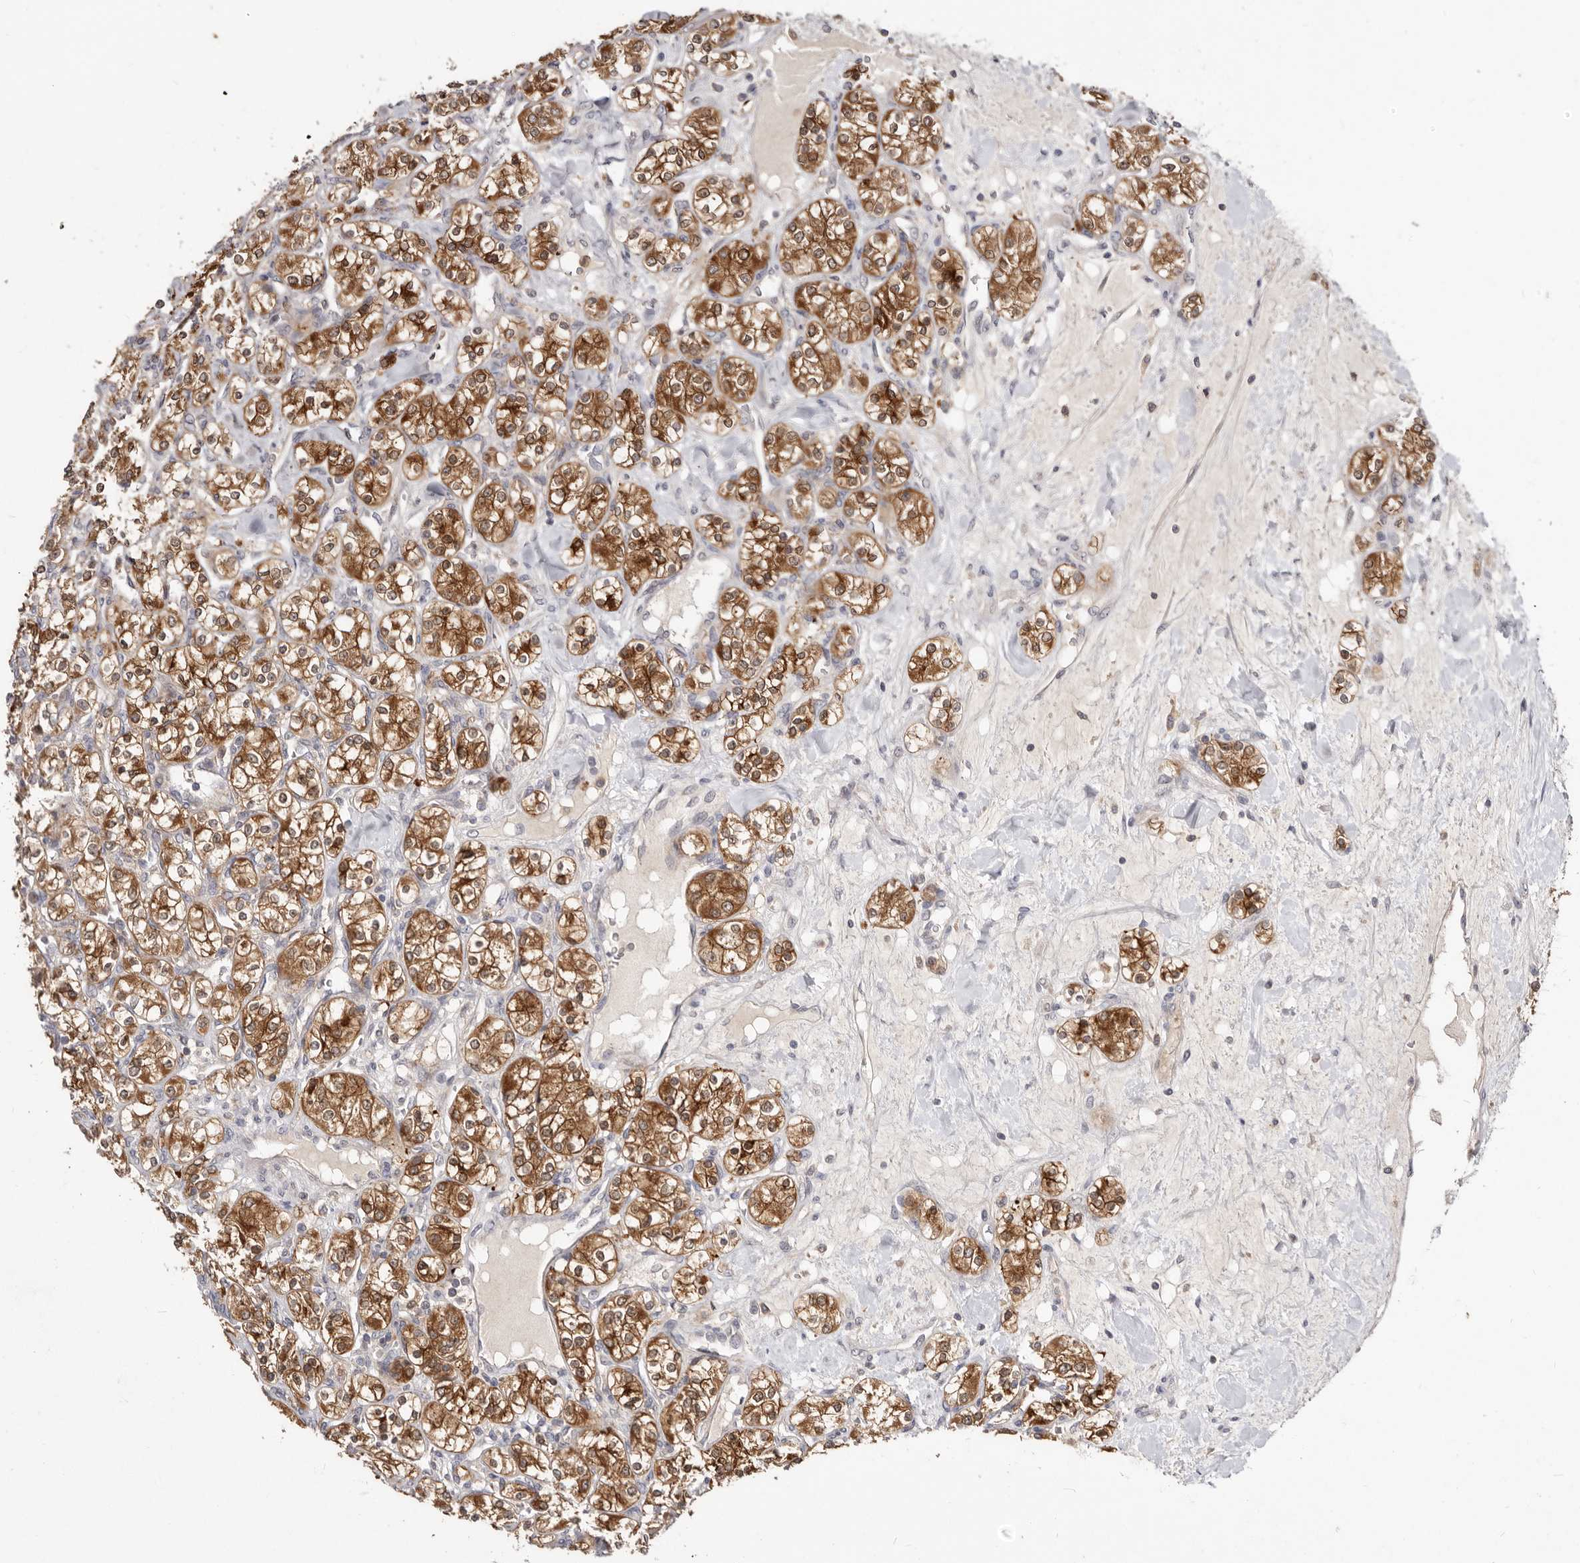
{"staining": {"intensity": "strong", "quantity": ">75%", "location": "cytoplasmic/membranous"}, "tissue": "renal cancer", "cell_type": "Tumor cells", "image_type": "cancer", "snomed": [{"axis": "morphology", "description": "Adenocarcinoma, NOS"}, {"axis": "topography", "description": "Kidney"}], "caption": "Renal cancer (adenocarcinoma) stained for a protein demonstrates strong cytoplasmic/membranous positivity in tumor cells. (DAB (3,3'-diaminobenzidine) = brown stain, brightfield microscopy at high magnification).", "gene": "TC2N", "patient": {"sex": "male", "age": 77}}